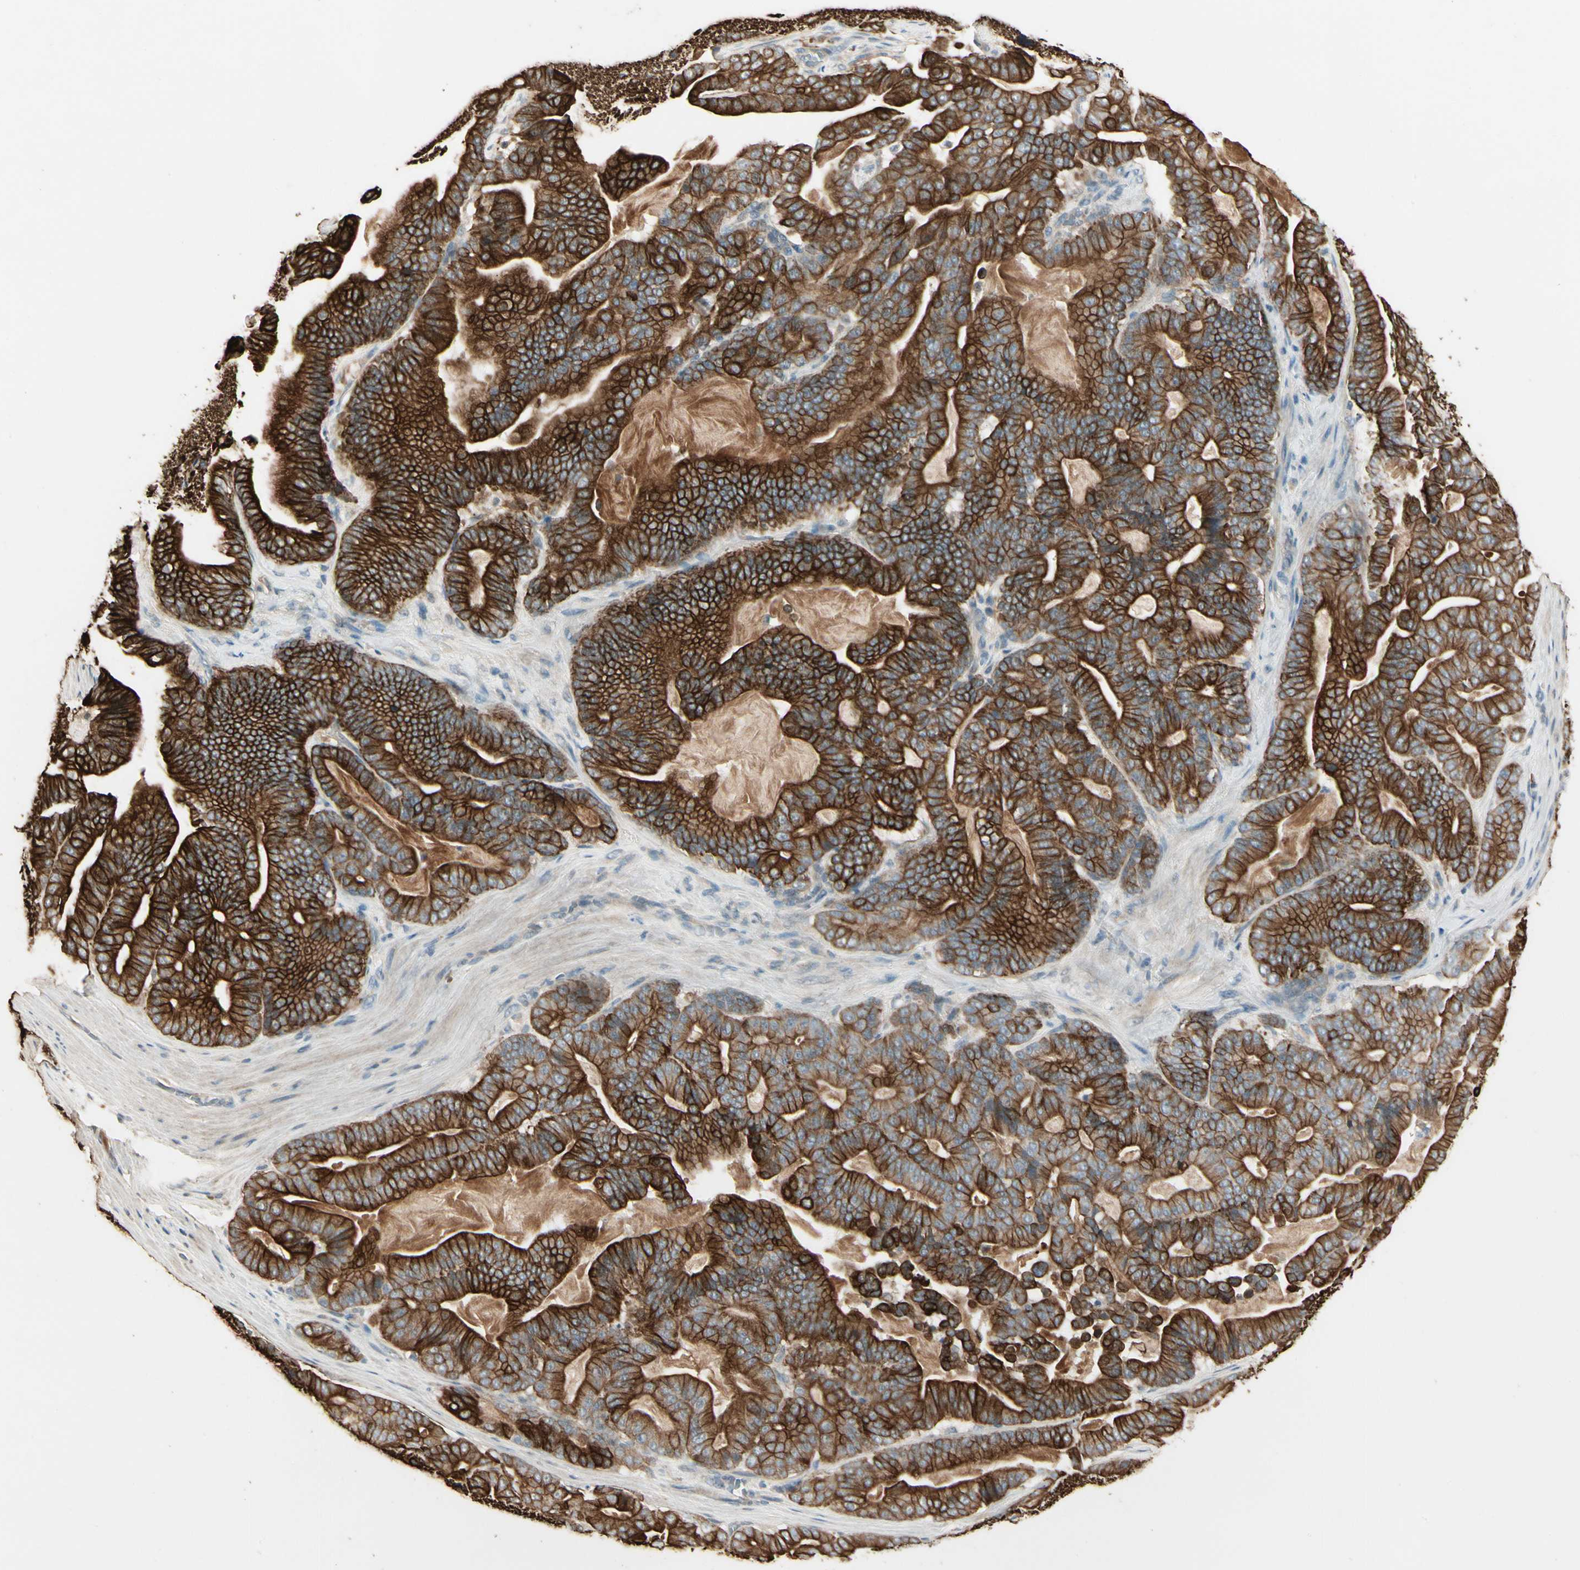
{"staining": {"intensity": "strong", "quantity": ">75%", "location": "cytoplasmic/membranous"}, "tissue": "pancreatic cancer", "cell_type": "Tumor cells", "image_type": "cancer", "snomed": [{"axis": "morphology", "description": "Adenocarcinoma, NOS"}, {"axis": "topography", "description": "Pancreas"}], "caption": "This photomicrograph reveals adenocarcinoma (pancreatic) stained with immunohistochemistry (IHC) to label a protein in brown. The cytoplasmic/membranous of tumor cells show strong positivity for the protein. Nuclei are counter-stained blue.", "gene": "SKIL", "patient": {"sex": "male", "age": 63}}